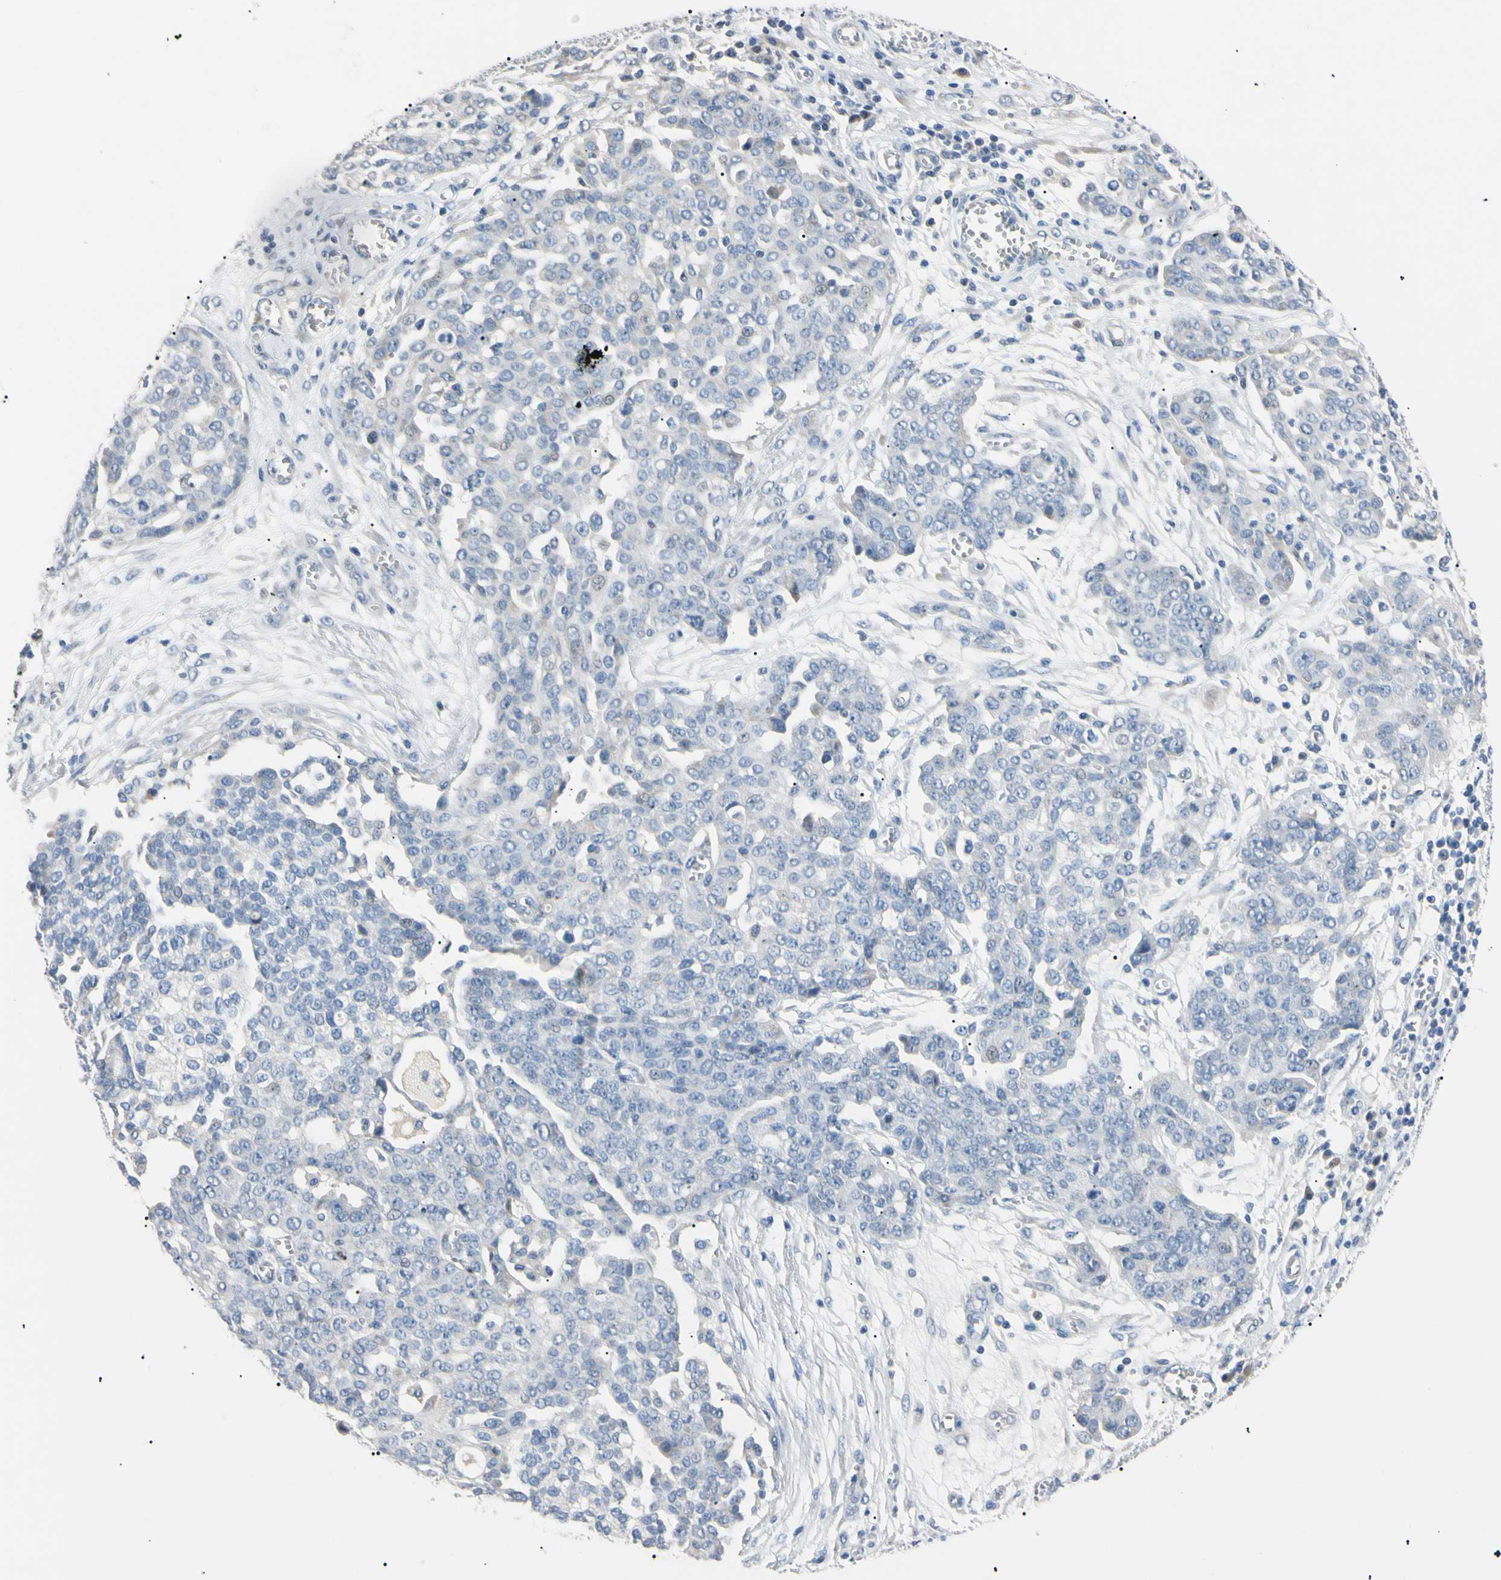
{"staining": {"intensity": "negative", "quantity": "none", "location": "none"}, "tissue": "ovarian cancer", "cell_type": "Tumor cells", "image_type": "cancer", "snomed": [{"axis": "morphology", "description": "Cystadenocarcinoma, serous, NOS"}, {"axis": "topography", "description": "Soft tissue"}, {"axis": "topography", "description": "Ovary"}], "caption": "This is an IHC photomicrograph of serous cystadenocarcinoma (ovarian). There is no positivity in tumor cells.", "gene": "CGB3", "patient": {"sex": "female", "age": 57}}